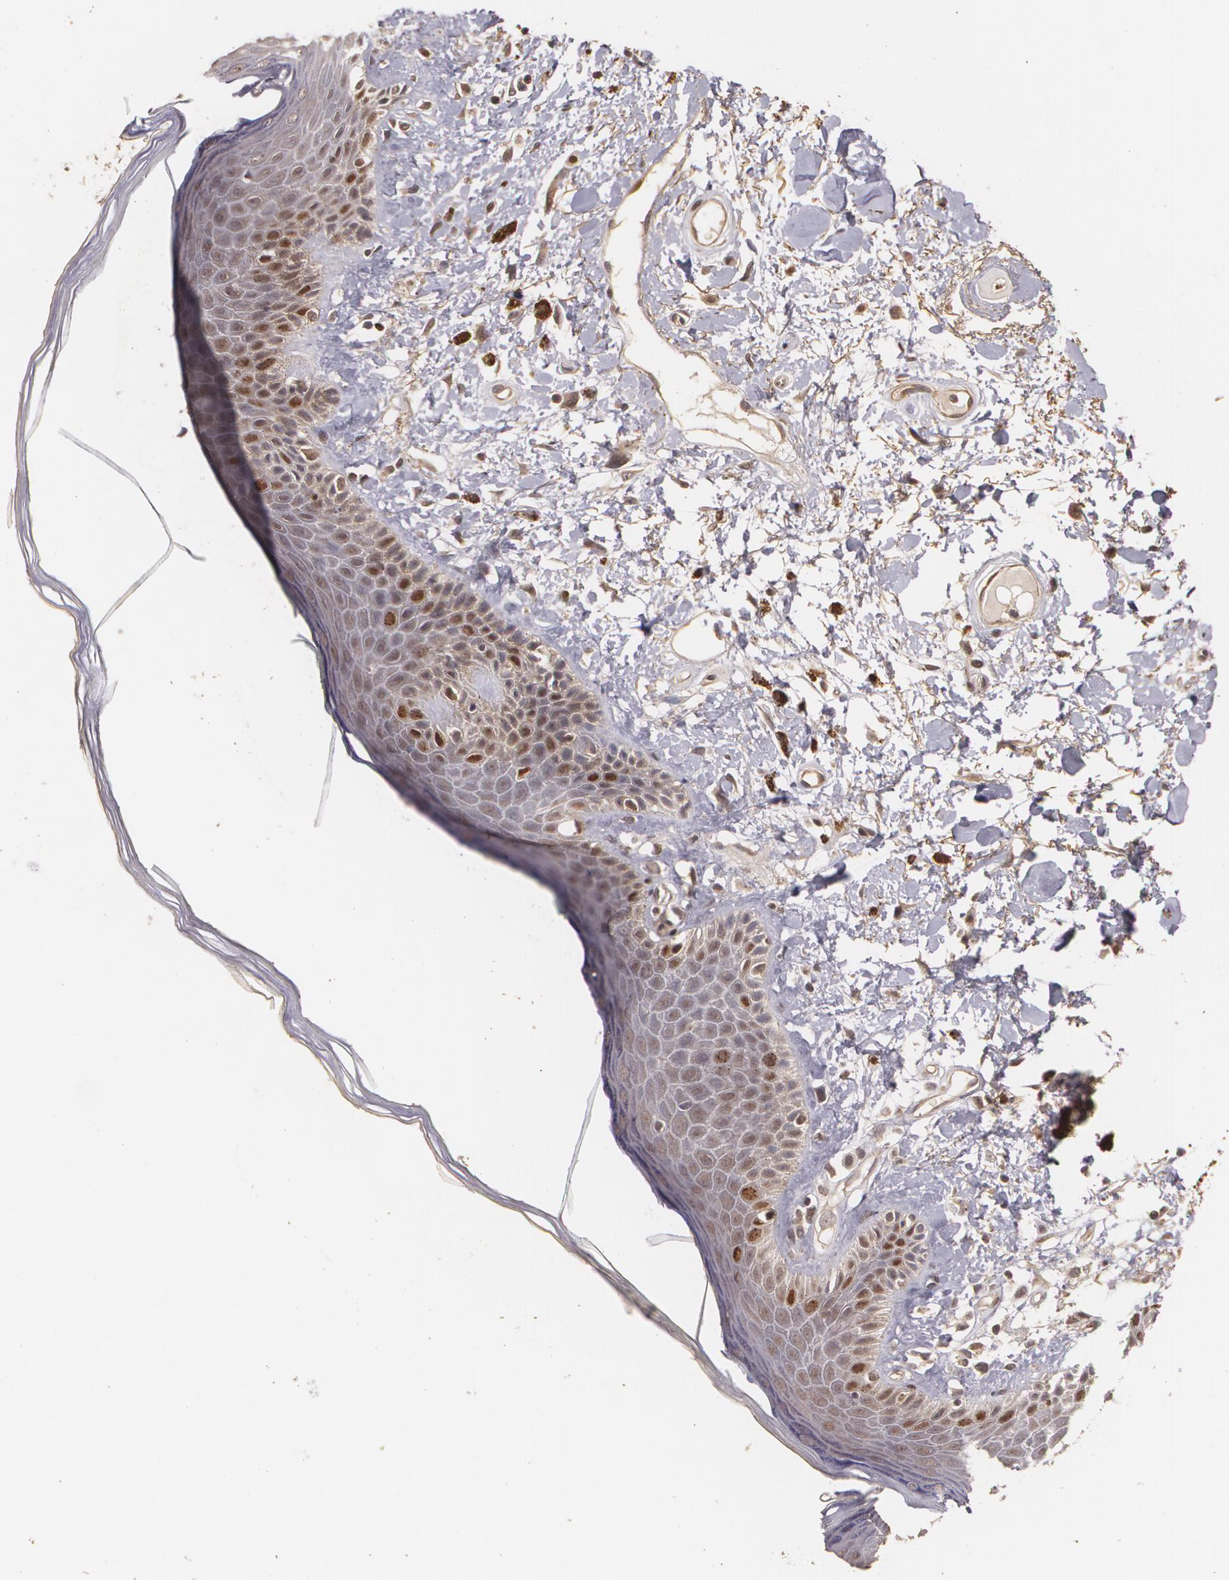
{"staining": {"intensity": "strong", "quantity": ">75%", "location": "cytoplasmic/membranous,nuclear"}, "tissue": "skin", "cell_type": "Epidermal cells", "image_type": "normal", "snomed": [{"axis": "morphology", "description": "Normal tissue, NOS"}, {"axis": "topography", "description": "Anal"}], "caption": "Protein staining reveals strong cytoplasmic/membranous,nuclear expression in about >75% of epidermal cells in normal skin.", "gene": "BRCA1", "patient": {"sex": "female", "age": 78}}